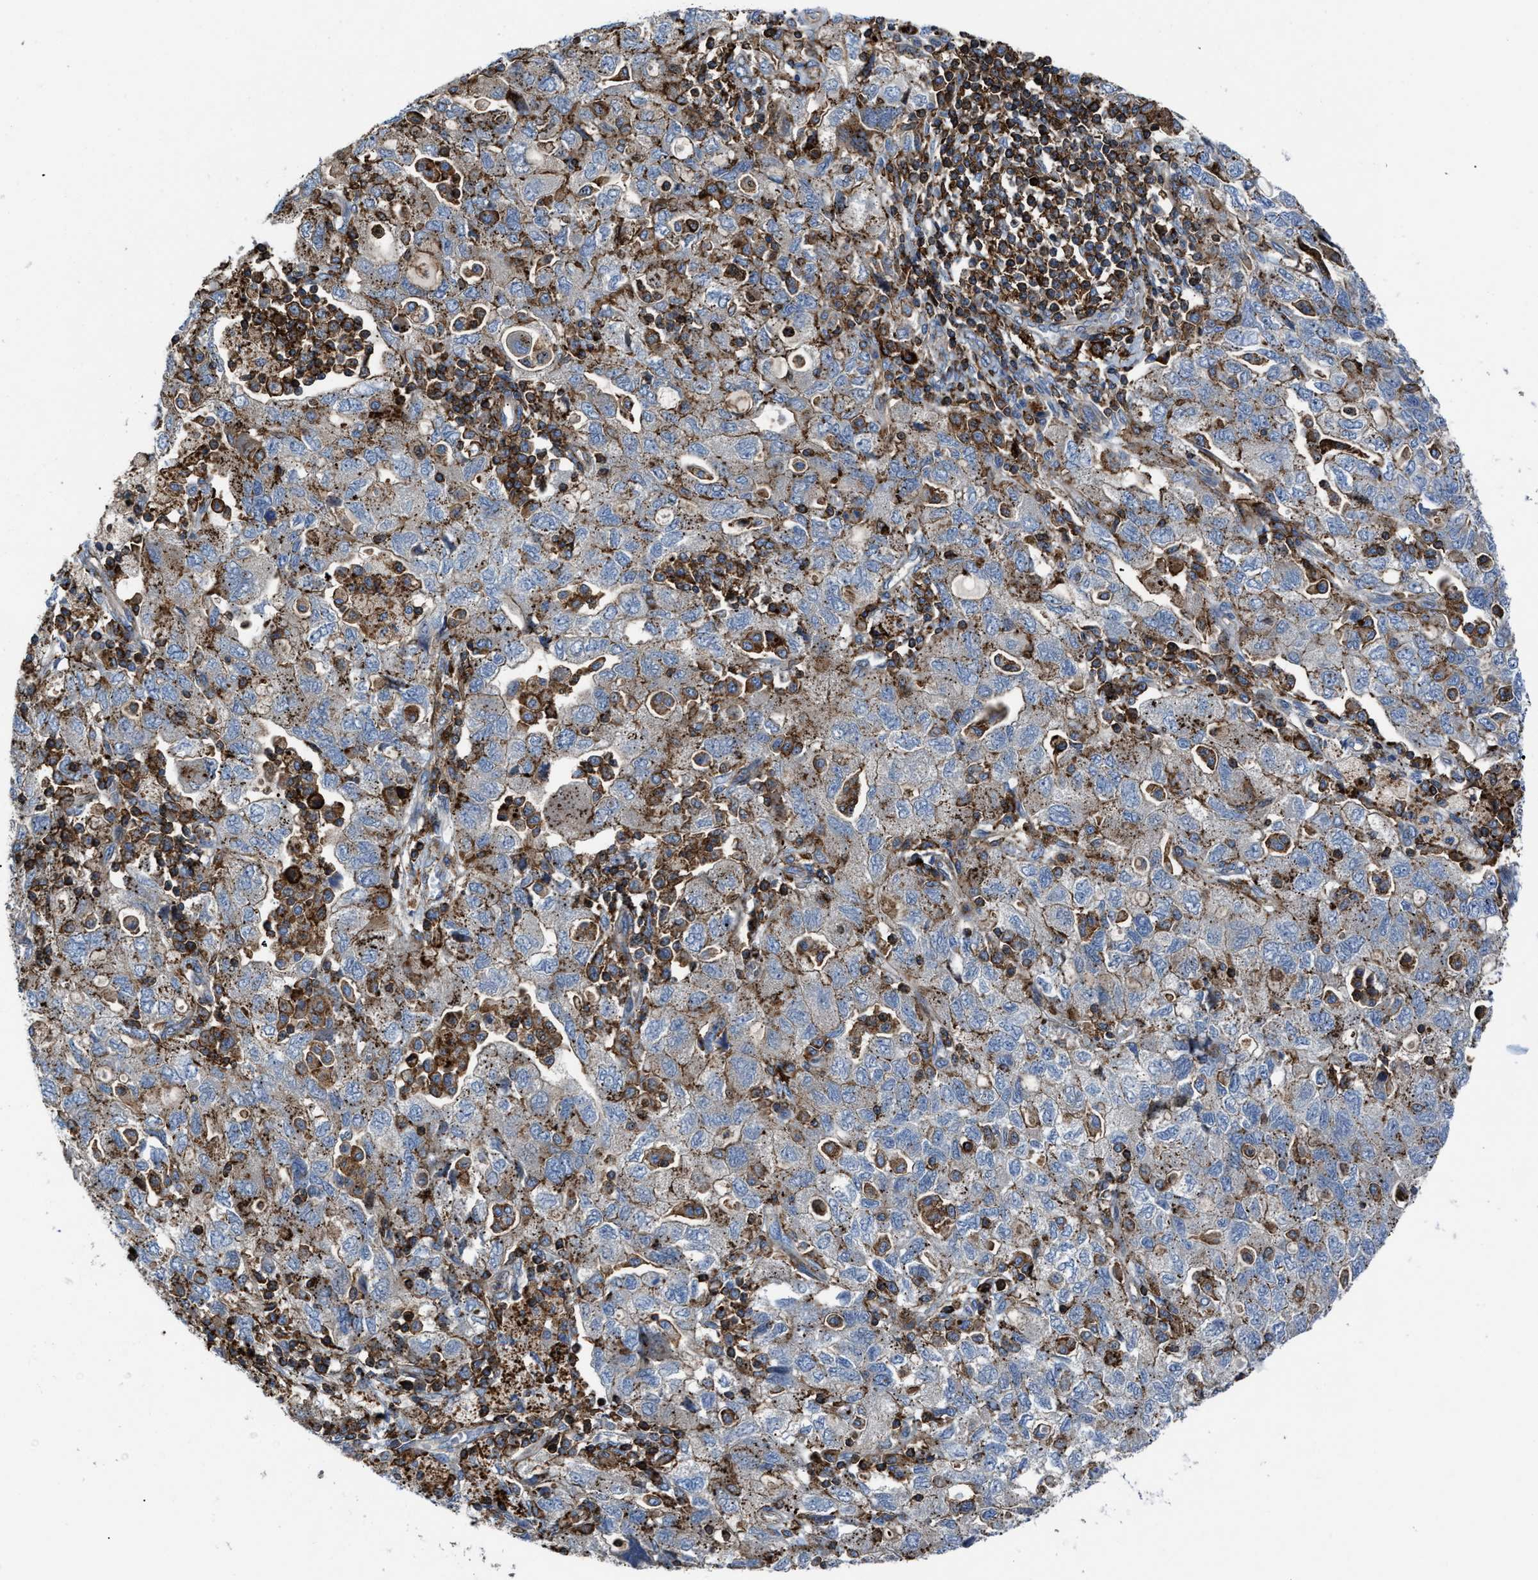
{"staining": {"intensity": "weak", "quantity": "<25%", "location": "cytoplasmic/membranous"}, "tissue": "ovarian cancer", "cell_type": "Tumor cells", "image_type": "cancer", "snomed": [{"axis": "morphology", "description": "Carcinoma, NOS"}, {"axis": "morphology", "description": "Cystadenocarcinoma, serous, NOS"}, {"axis": "topography", "description": "Ovary"}], "caption": "Immunohistochemistry (IHC) image of neoplastic tissue: human ovarian cancer stained with DAB (3,3'-diaminobenzidine) displays no significant protein positivity in tumor cells.", "gene": "AGPAT2", "patient": {"sex": "female", "age": 69}}